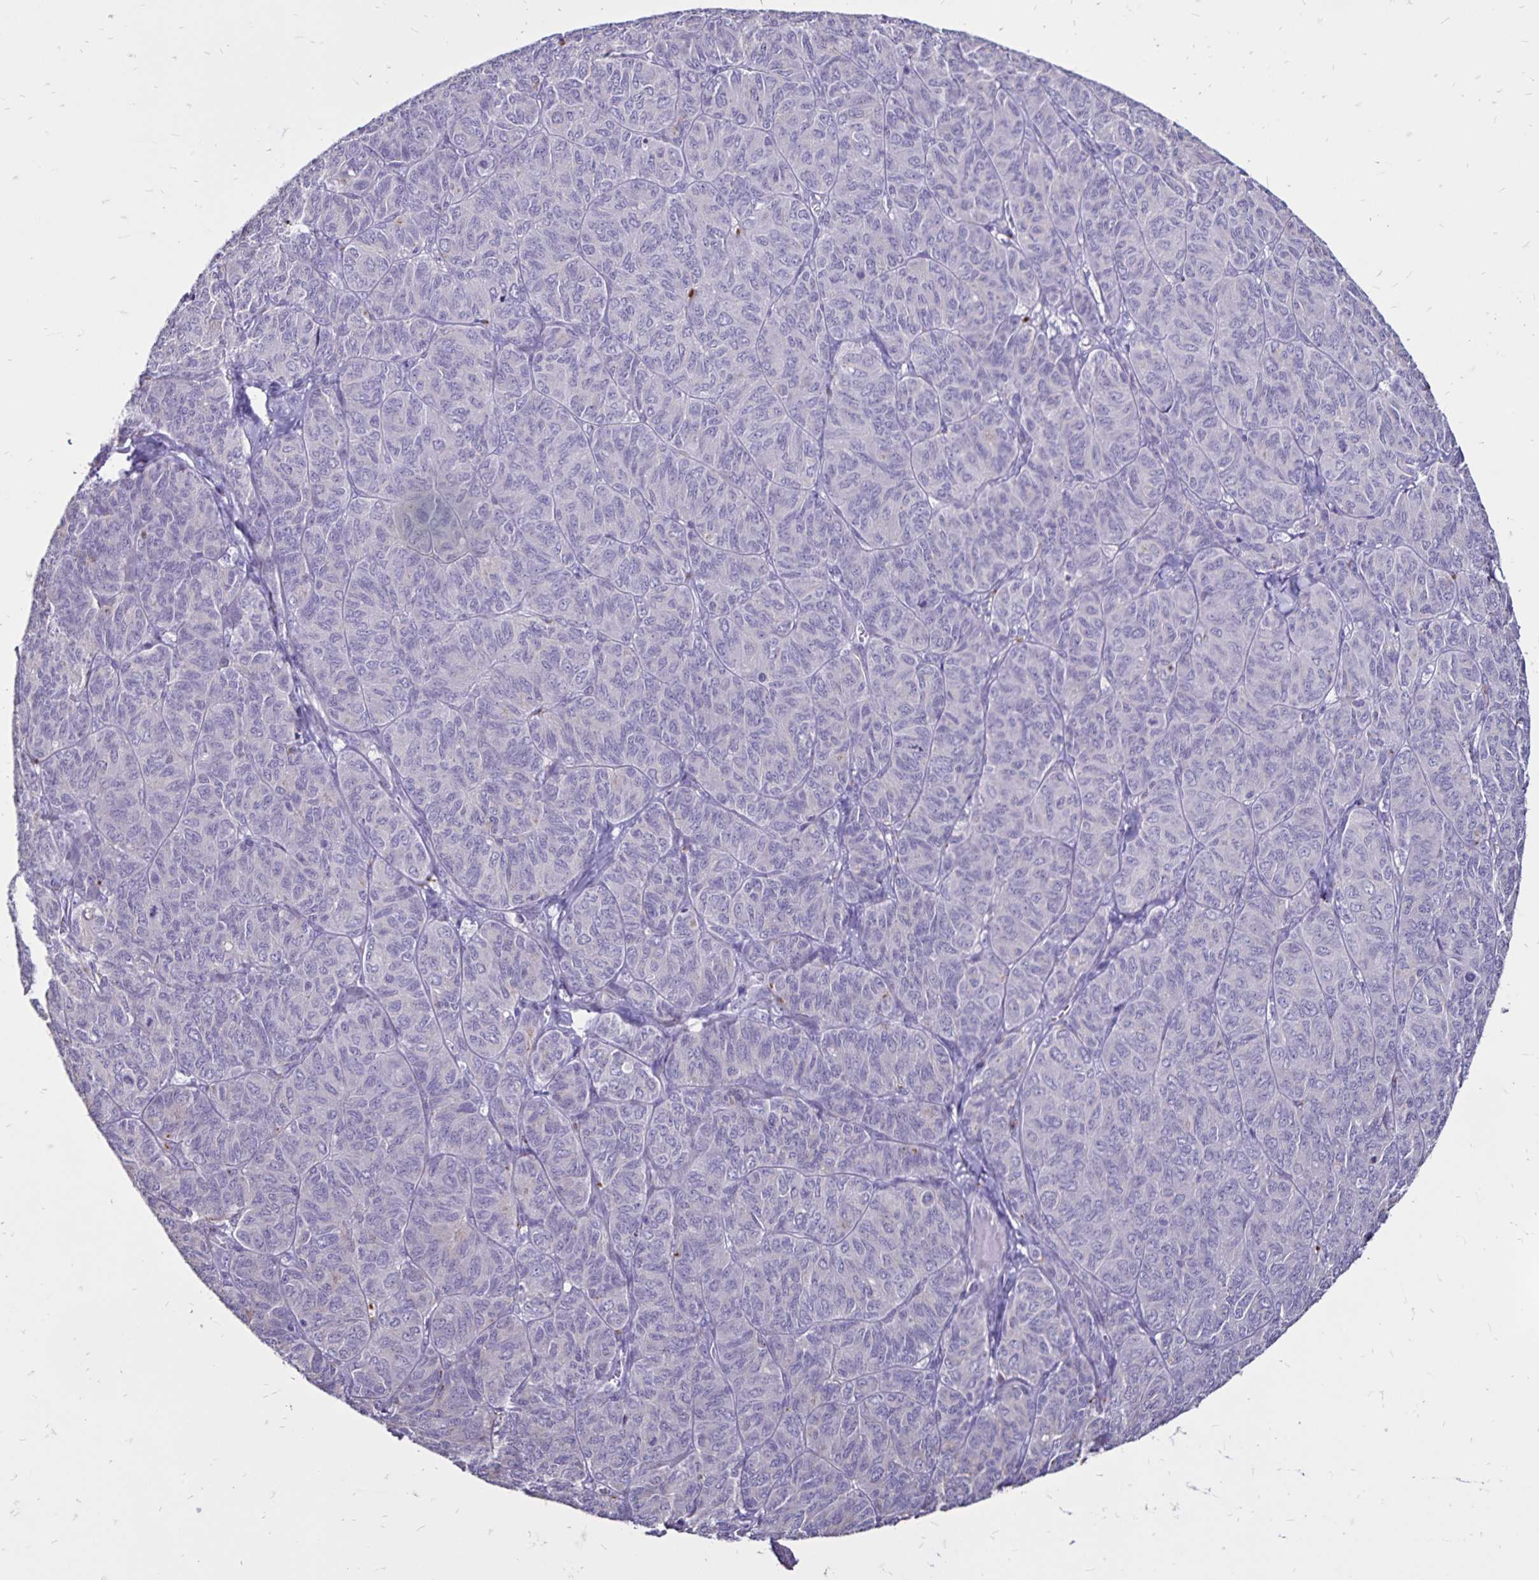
{"staining": {"intensity": "negative", "quantity": "none", "location": "none"}, "tissue": "ovarian cancer", "cell_type": "Tumor cells", "image_type": "cancer", "snomed": [{"axis": "morphology", "description": "Carcinoma, endometroid"}, {"axis": "topography", "description": "Ovary"}], "caption": "Ovarian cancer stained for a protein using IHC exhibits no positivity tumor cells.", "gene": "EVPL", "patient": {"sex": "female", "age": 80}}